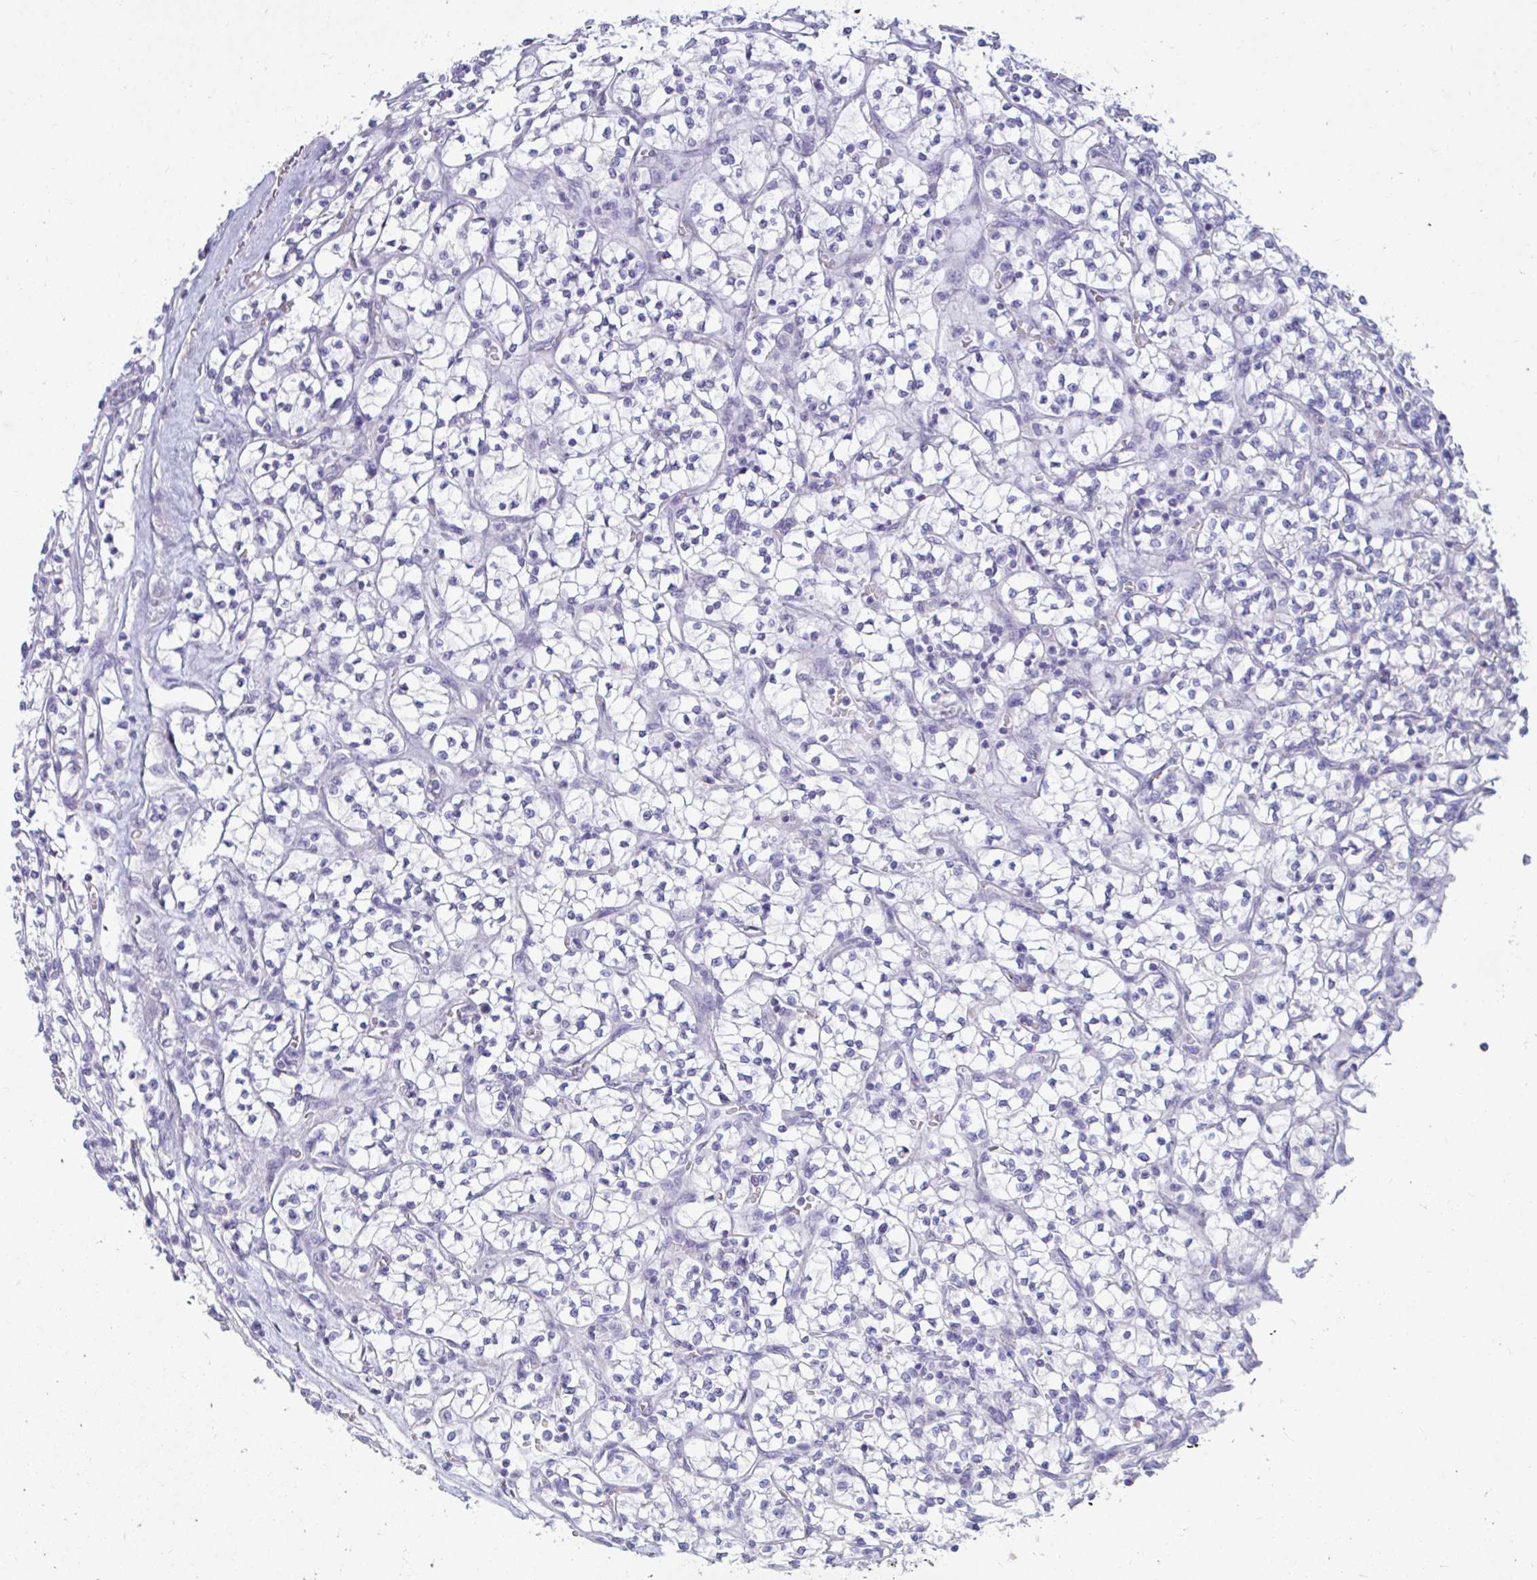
{"staining": {"intensity": "negative", "quantity": "none", "location": "none"}, "tissue": "renal cancer", "cell_type": "Tumor cells", "image_type": "cancer", "snomed": [{"axis": "morphology", "description": "Adenocarcinoma, NOS"}, {"axis": "topography", "description": "Kidney"}], "caption": "Protein analysis of renal cancer shows no significant positivity in tumor cells.", "gene": "CSE1L", "patient": {"sex": "female", "age": 64}}